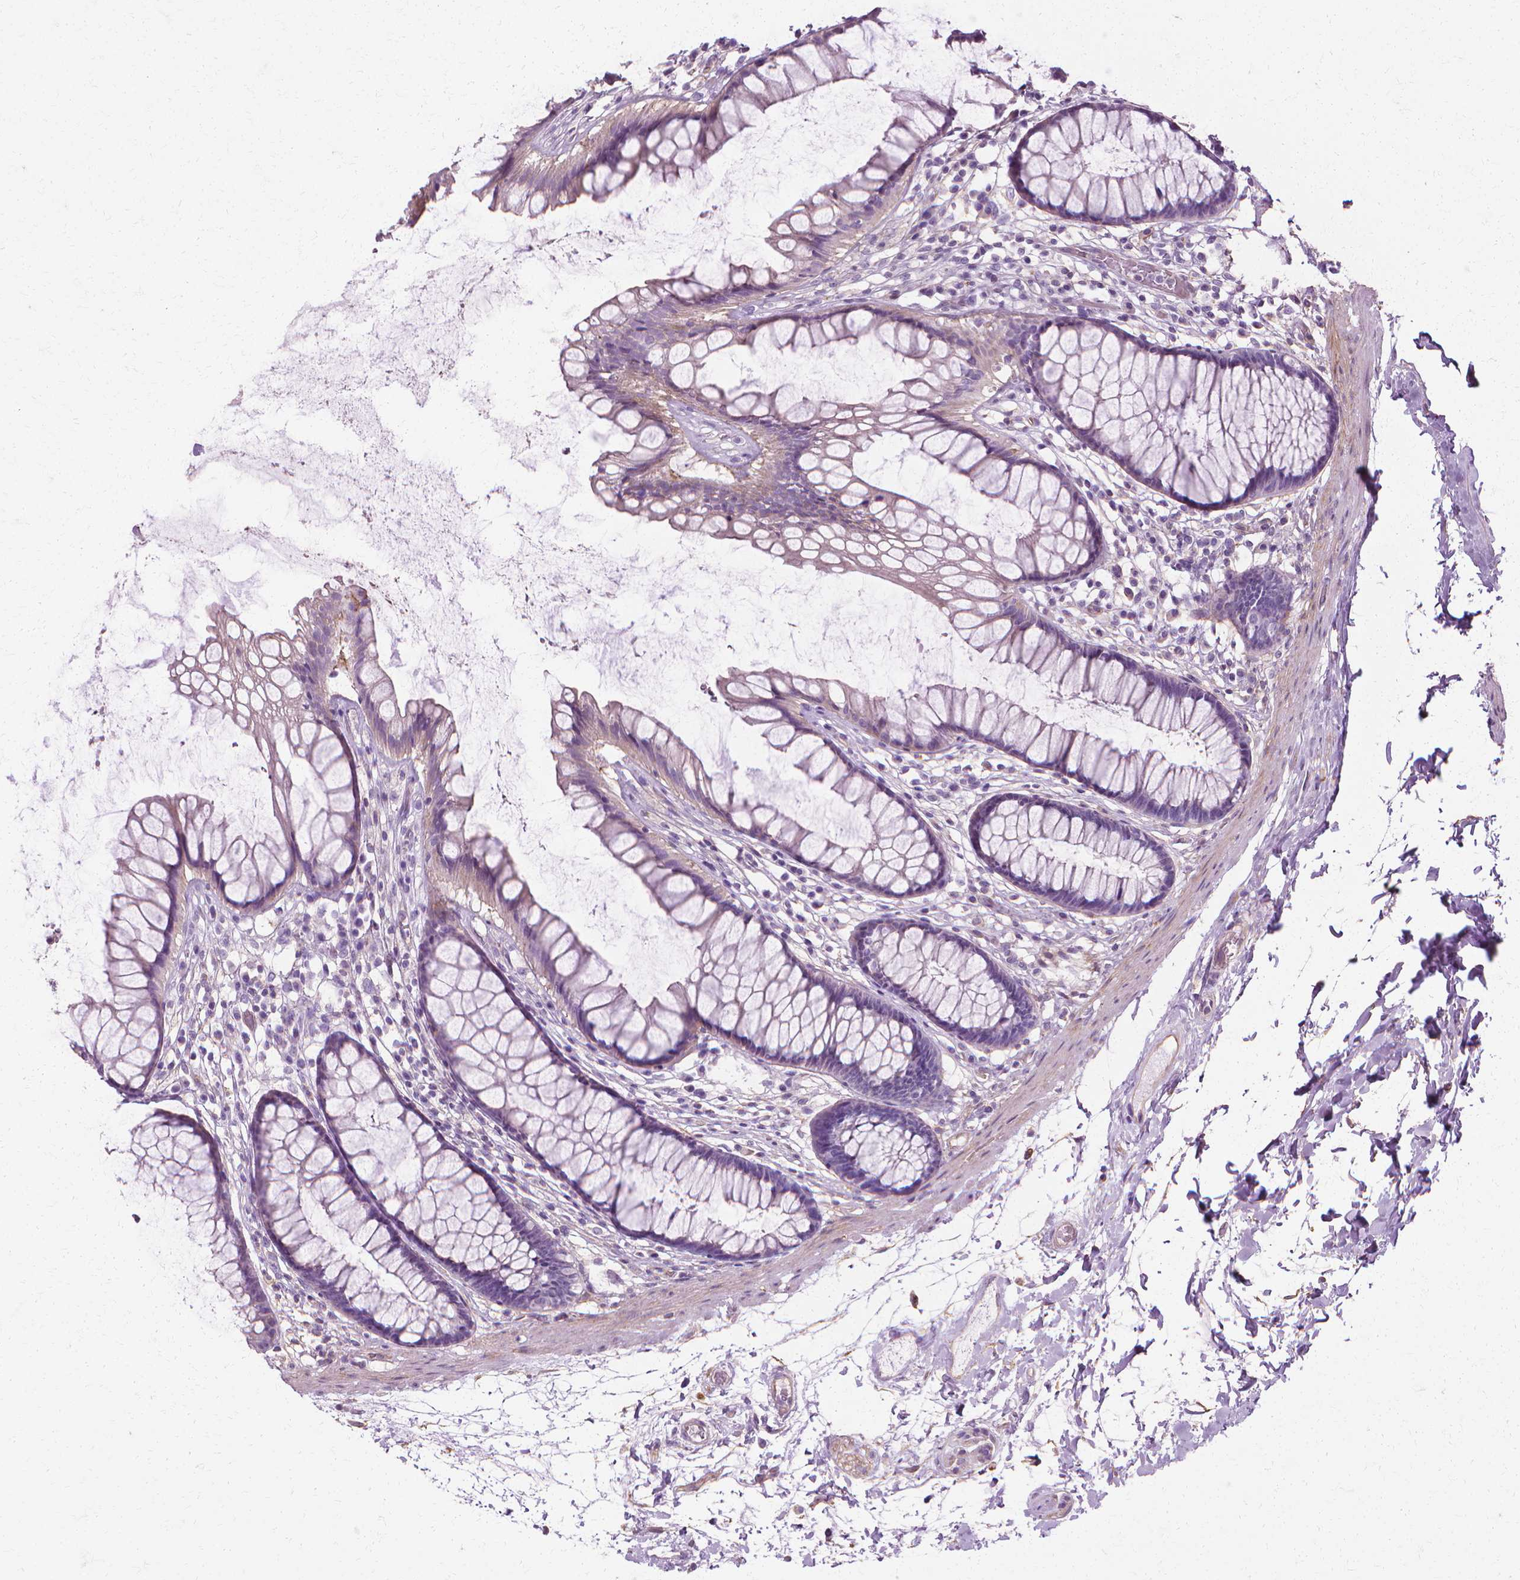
{"staining": {"intensity": "negative", "quantity": "none", "location": "none"}, "tissue": "rectum", "cell_type": "Glandular cells", "image_type": "normal", "snomed": [{"axis": "morphology", "description": "Normal tissue, NOS"}, {"axis": "topography", "description": "Rectum"}], "caption": "The IHC image has no significant positivity in glandular cells of rectum. (Immunohistochemistry (ihc), brightfield microscopy, high magnification).", "gene": "CFAP157", "patient": {"sex": "male", "age": 72}}